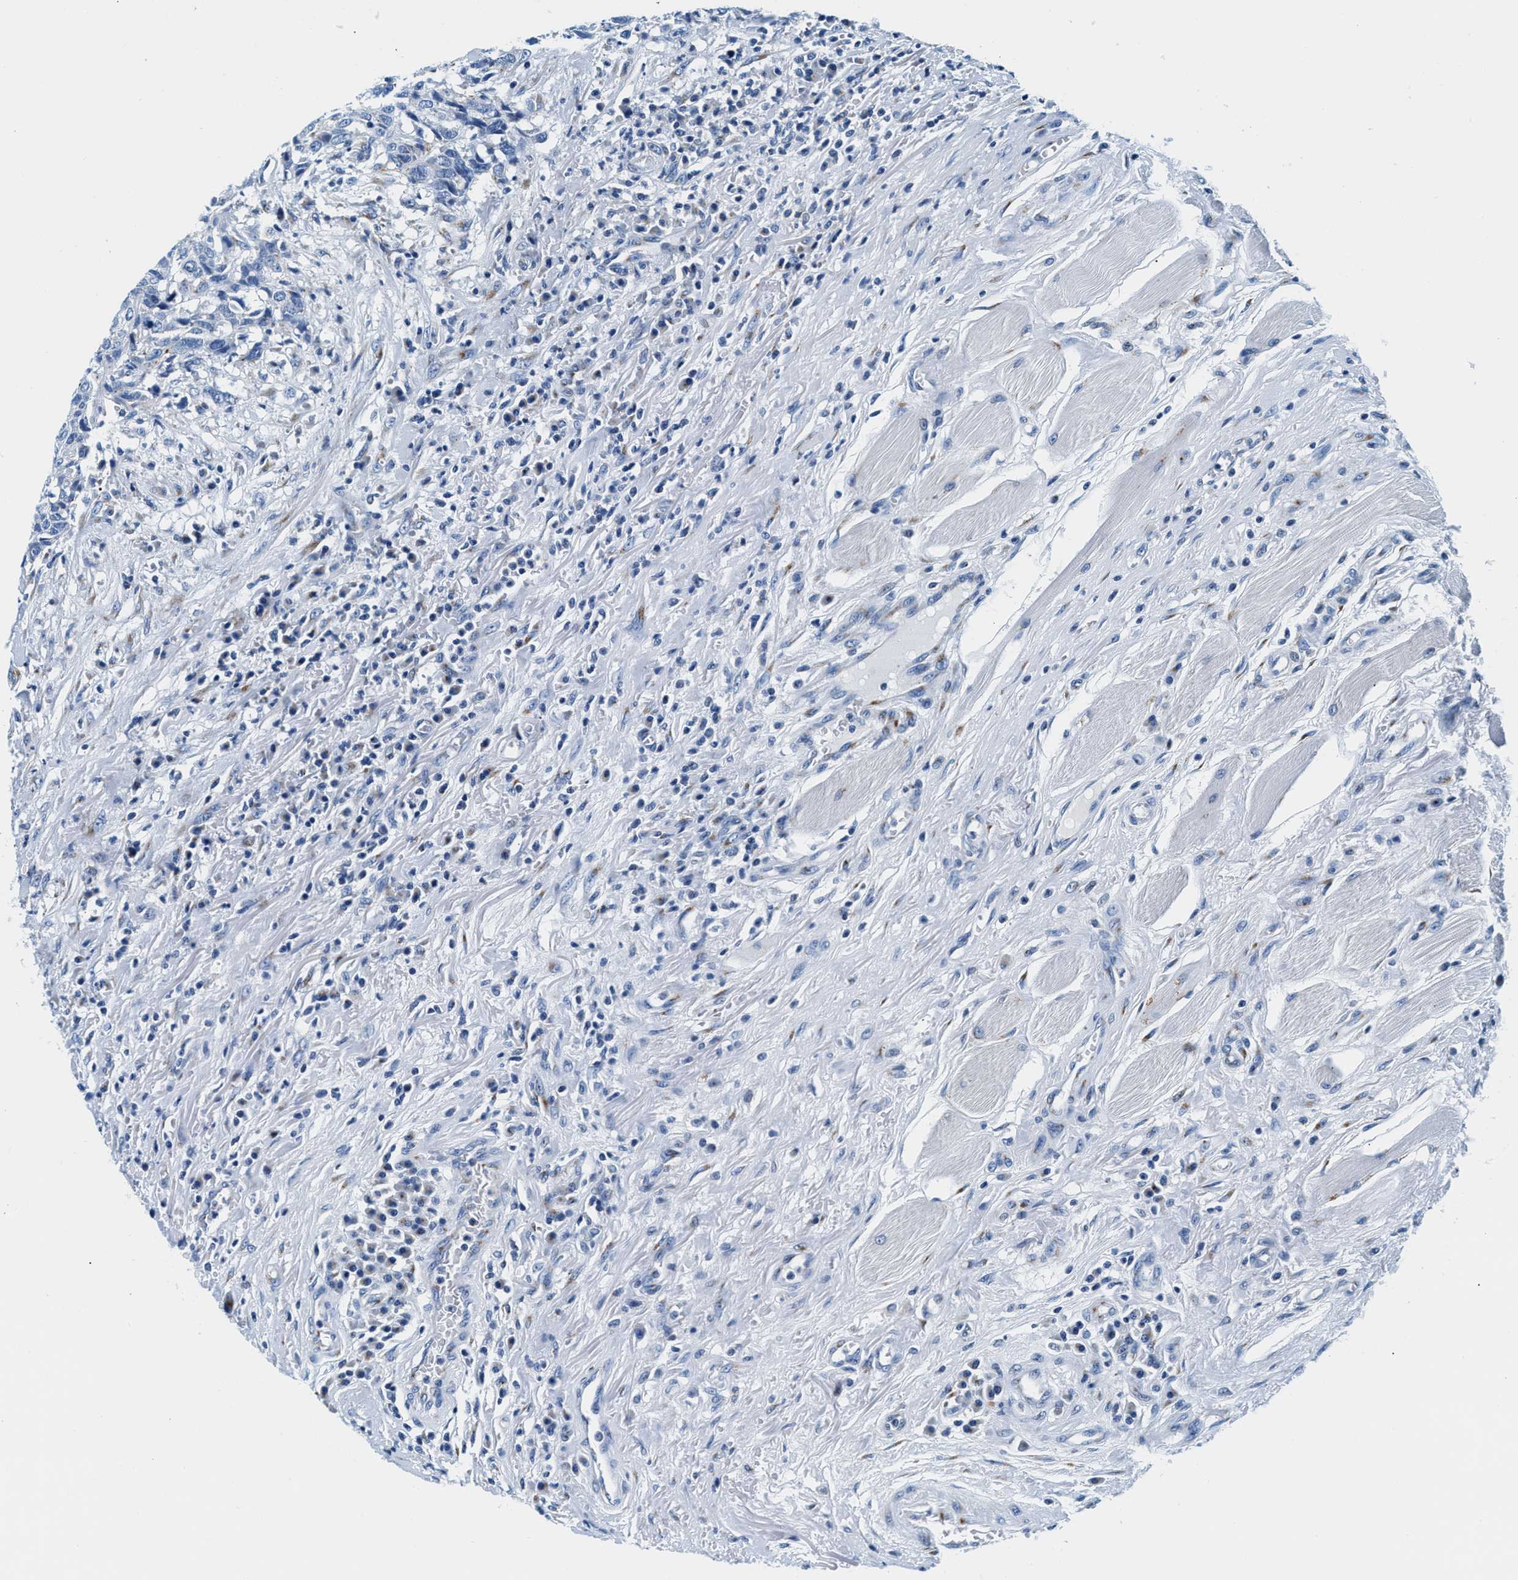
{"staining": {"intensity": "negative", "quantity": "none", "location": "none"}, "tissue": "head and neck cancer", "cell_type": "Tumor cells", "image_type": "cancer", "snomed": [{"axis": "morphology", "description": "Squamous cell carcinoma, NOS"}, {"axis": "topography", "description": "Head-Neck"}], "caption": "A micrograph of human head and neck cancer is negative for staining in tumor cells. Brightfield microscopy of IHC stained with DAB (3,3'-diaminobenzidine) (brown) and hematoxylin (blue), captured at high magnification.", "gene": "VPS53", "patient": {"sex": "male", "age": 66}}